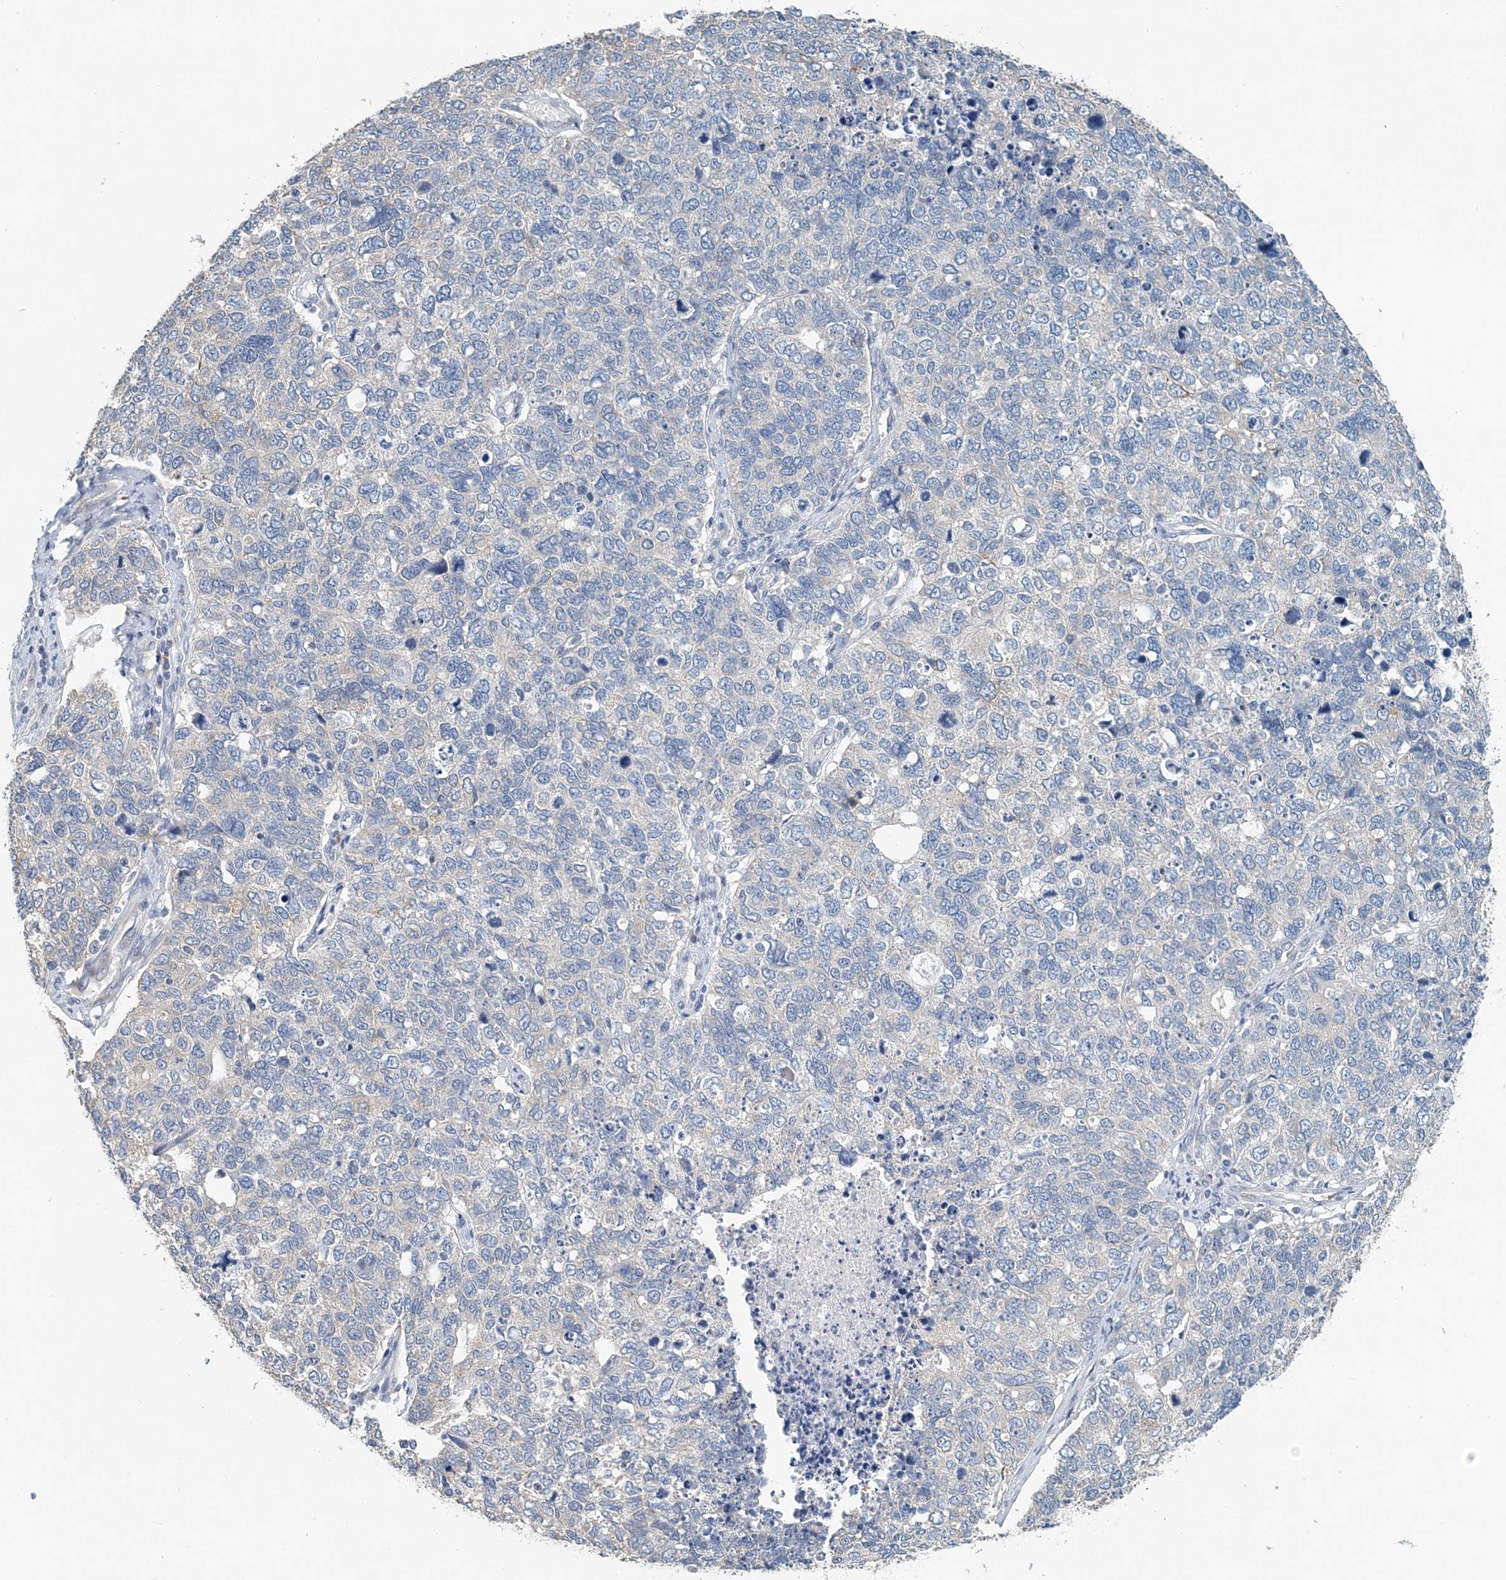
{"staining": {"intensity": "negative", "quantity": "none", "location": "none"}, "tissue": "cervical cancer", "cell_type": "Tumor cells", "image_type": "cancer", "snomed": [{"axis": "morphology", "description": "Squamous cell carcinoma, NOS"}, {"axis": "topography", "description": "Cervix"}], "caption": "Immunohistochemistry of human squamous cell carcinoma (cervical) displays no expression in tumor cells.", "gene": "EEF1A2", "patient": {"sex": "female", "age": 63}}